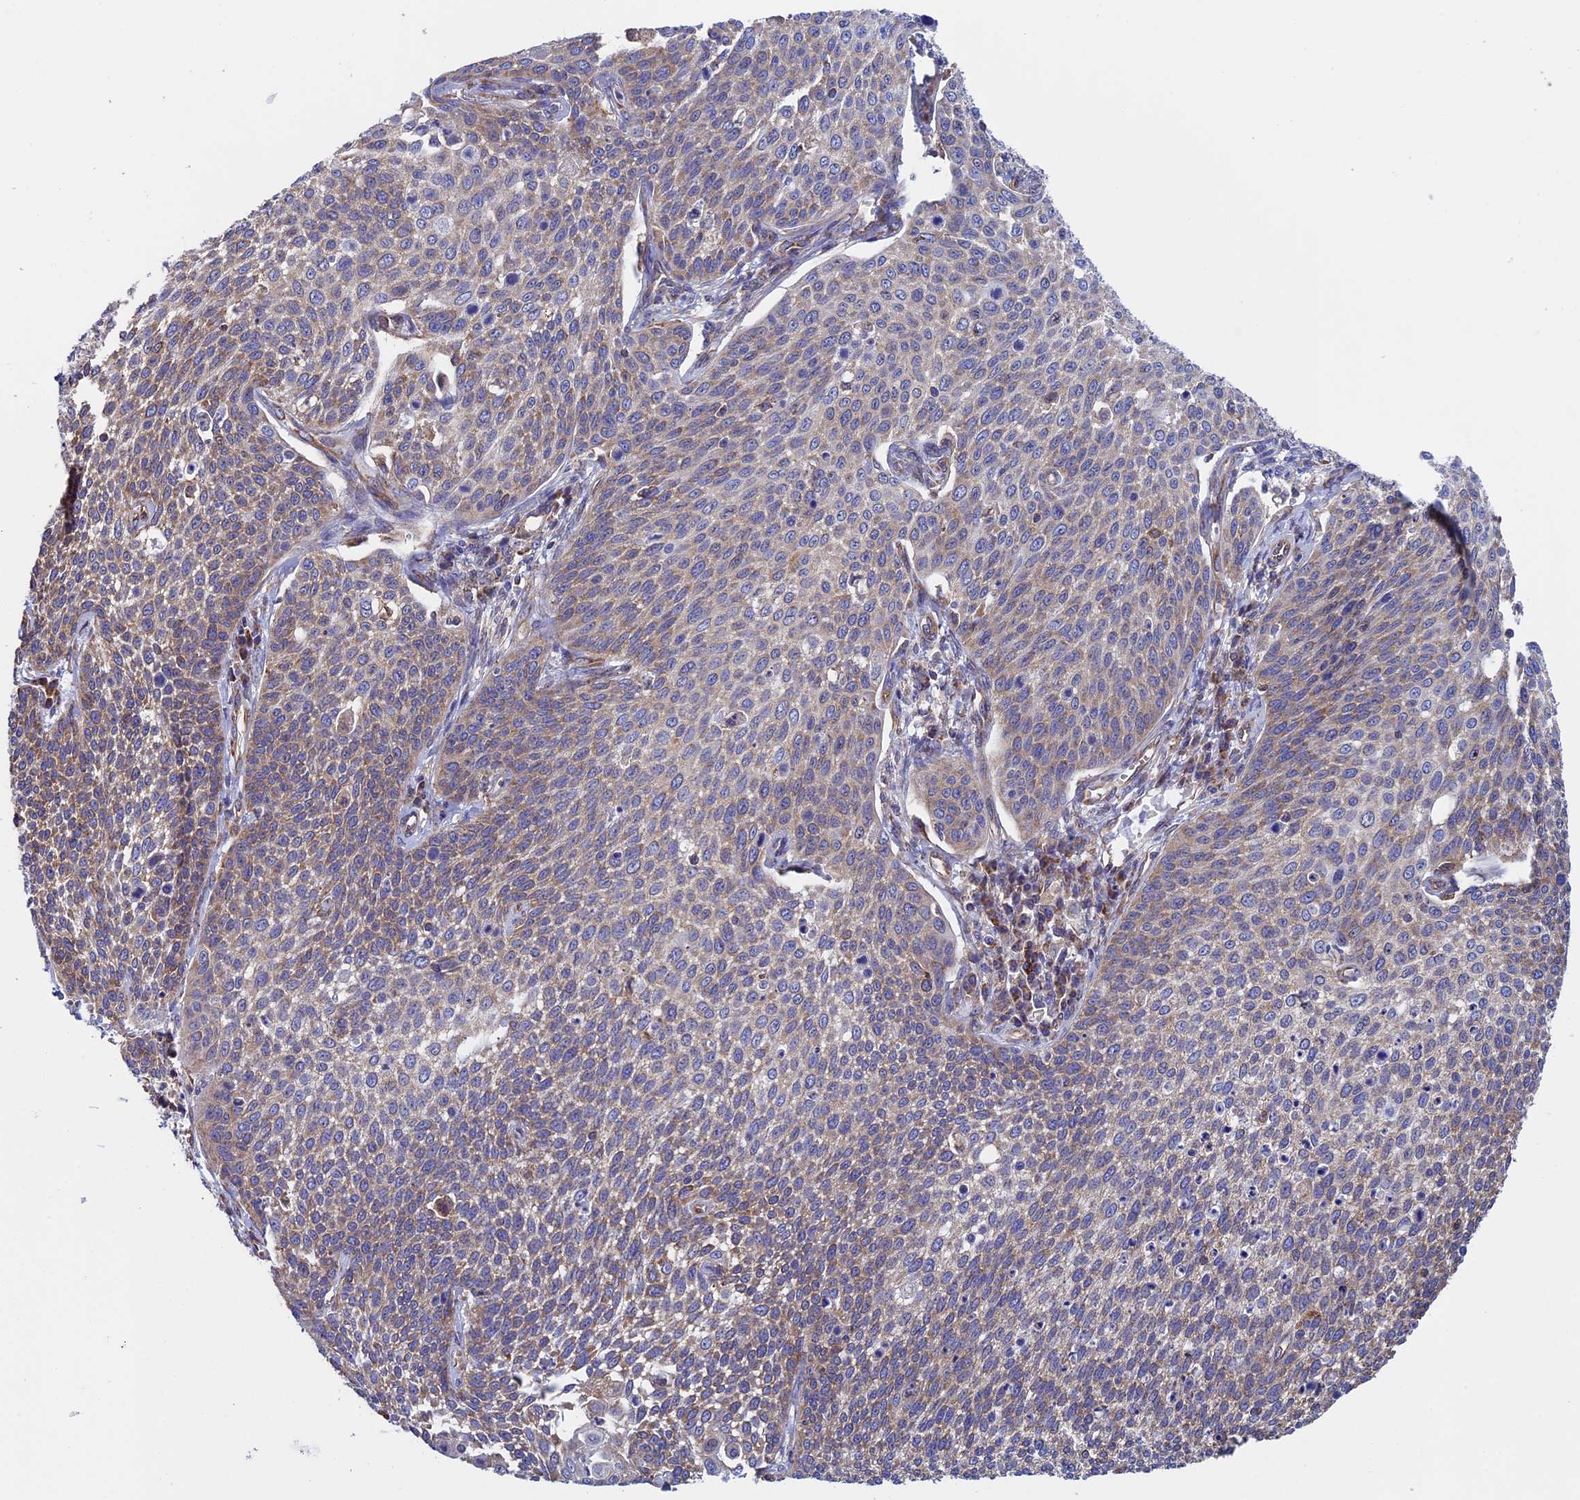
{"staining": {"intensity": "weak", "quantity": "25%-75%", "location": "cytoplasmic/membranous"}, "tissue": "cervical cancer", "cell_type": "Tumor cells", "image_type": "cancer", "snomed": [{"axis": "morphology", "description": "Squamous cell carcinoma, NOS"}, {"axis": "topography", "description": "Cervix"}], "caption": "A micrograph of cervical squamous cell carcinoma stained for a protein reveals weak cytoplasmic/membranous brown staining in tumor cells.", "gene": "SLC9A5", "patient": {"sex": "female", "age": 34}}